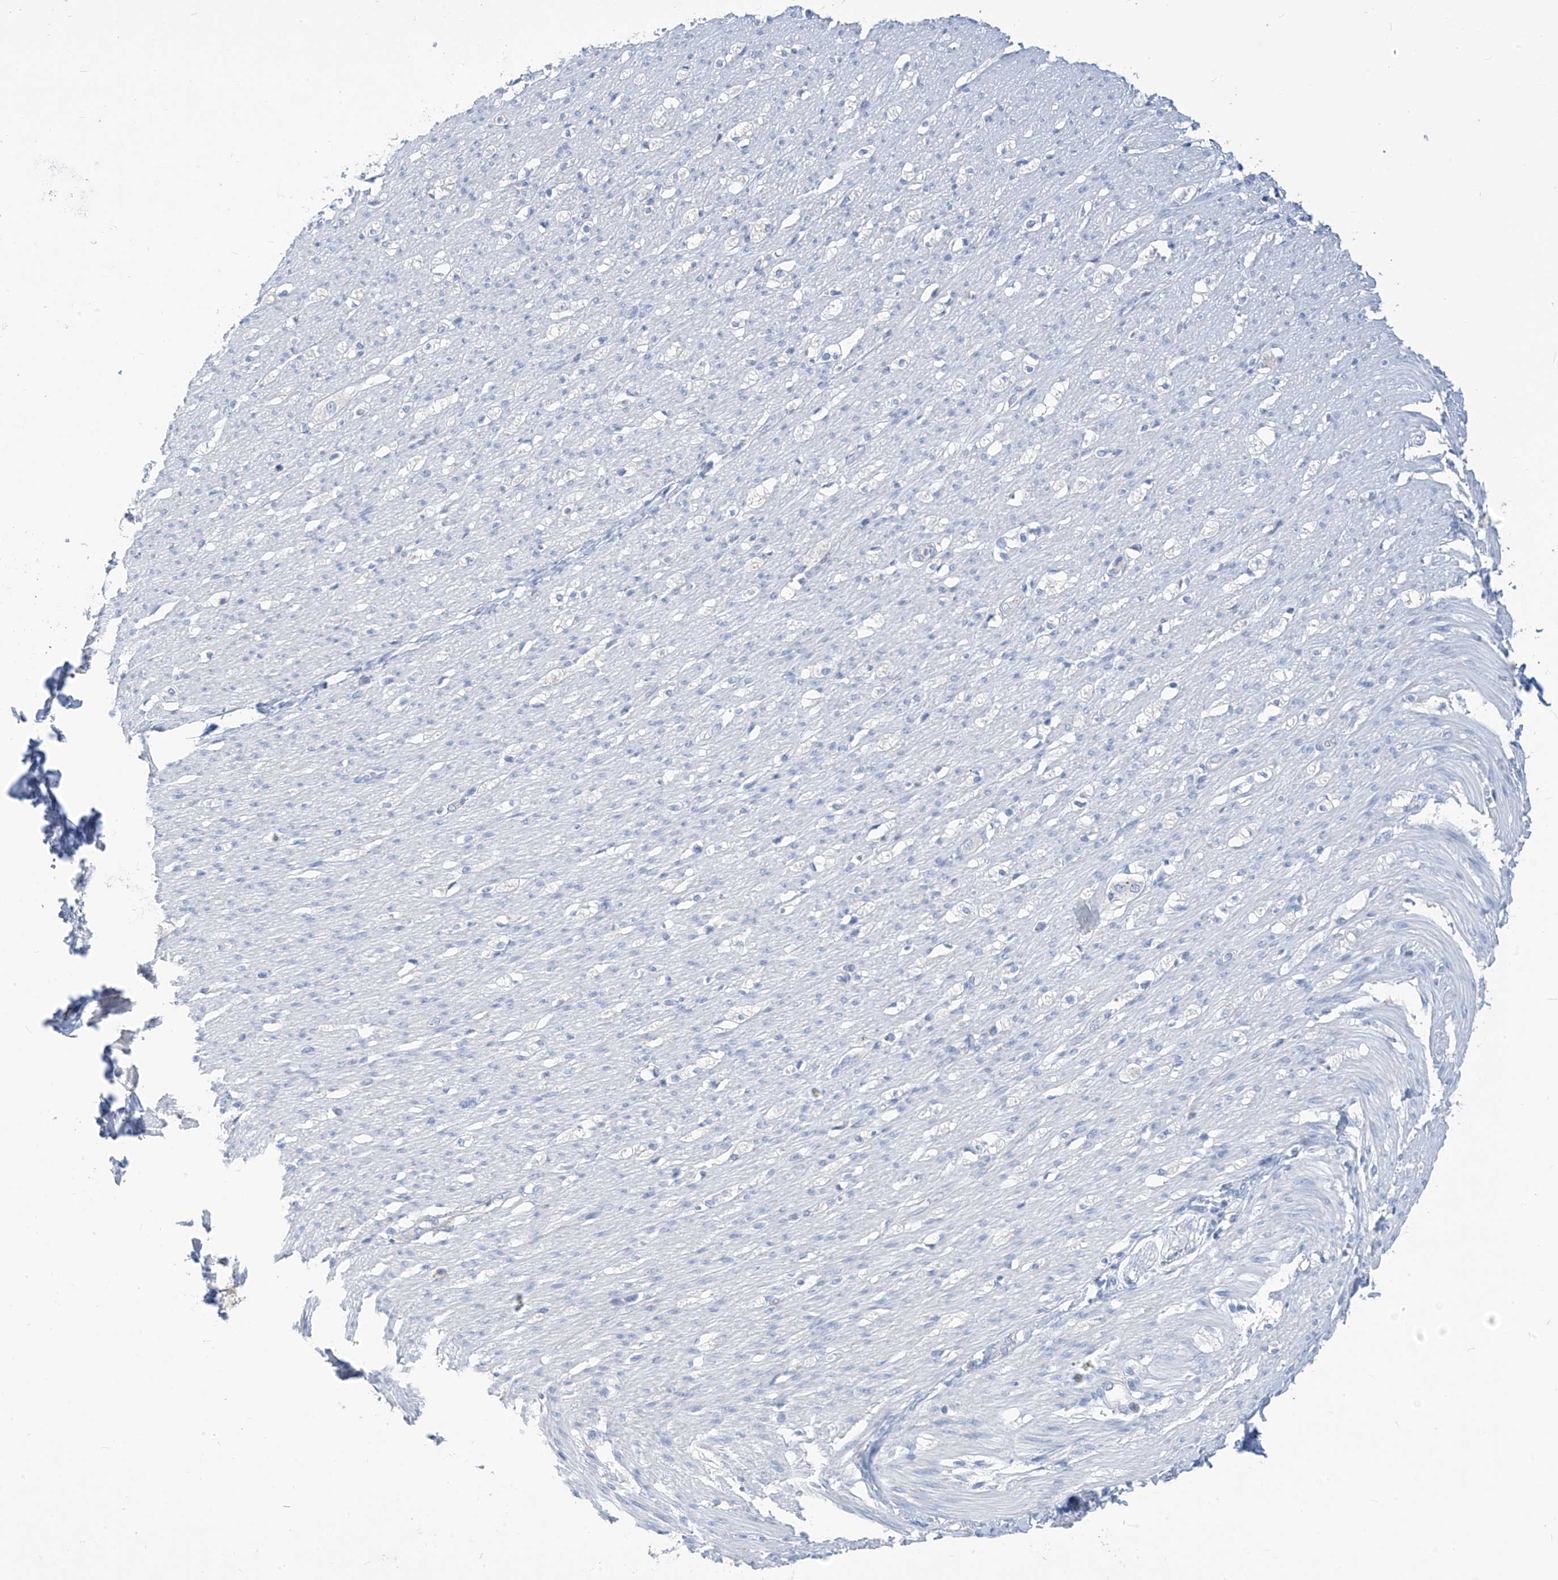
{"staining": {"intensity": "negative", "quantity": "none", "location": "none"}, "tissue": "smooth muscle", "cell_type": "Smooth muscle cells", "image_type": "normal", "snomed": [{"axis": "morphology", "description": "Normal tissue, NOS"}, {"axis": "morphology", "description": "Adenocarcinoma, NOS"}, {"axis": "topography", "description": "Colon"}, {"axis": "topography", "description": "Peripheral nerve tissue"}], "caption": "The histopathology image shows no significant staining in smooth muscle cells of smooth muscle.", "gene": "ZNF404", "patient": {"sex": "male", "age": 14}}